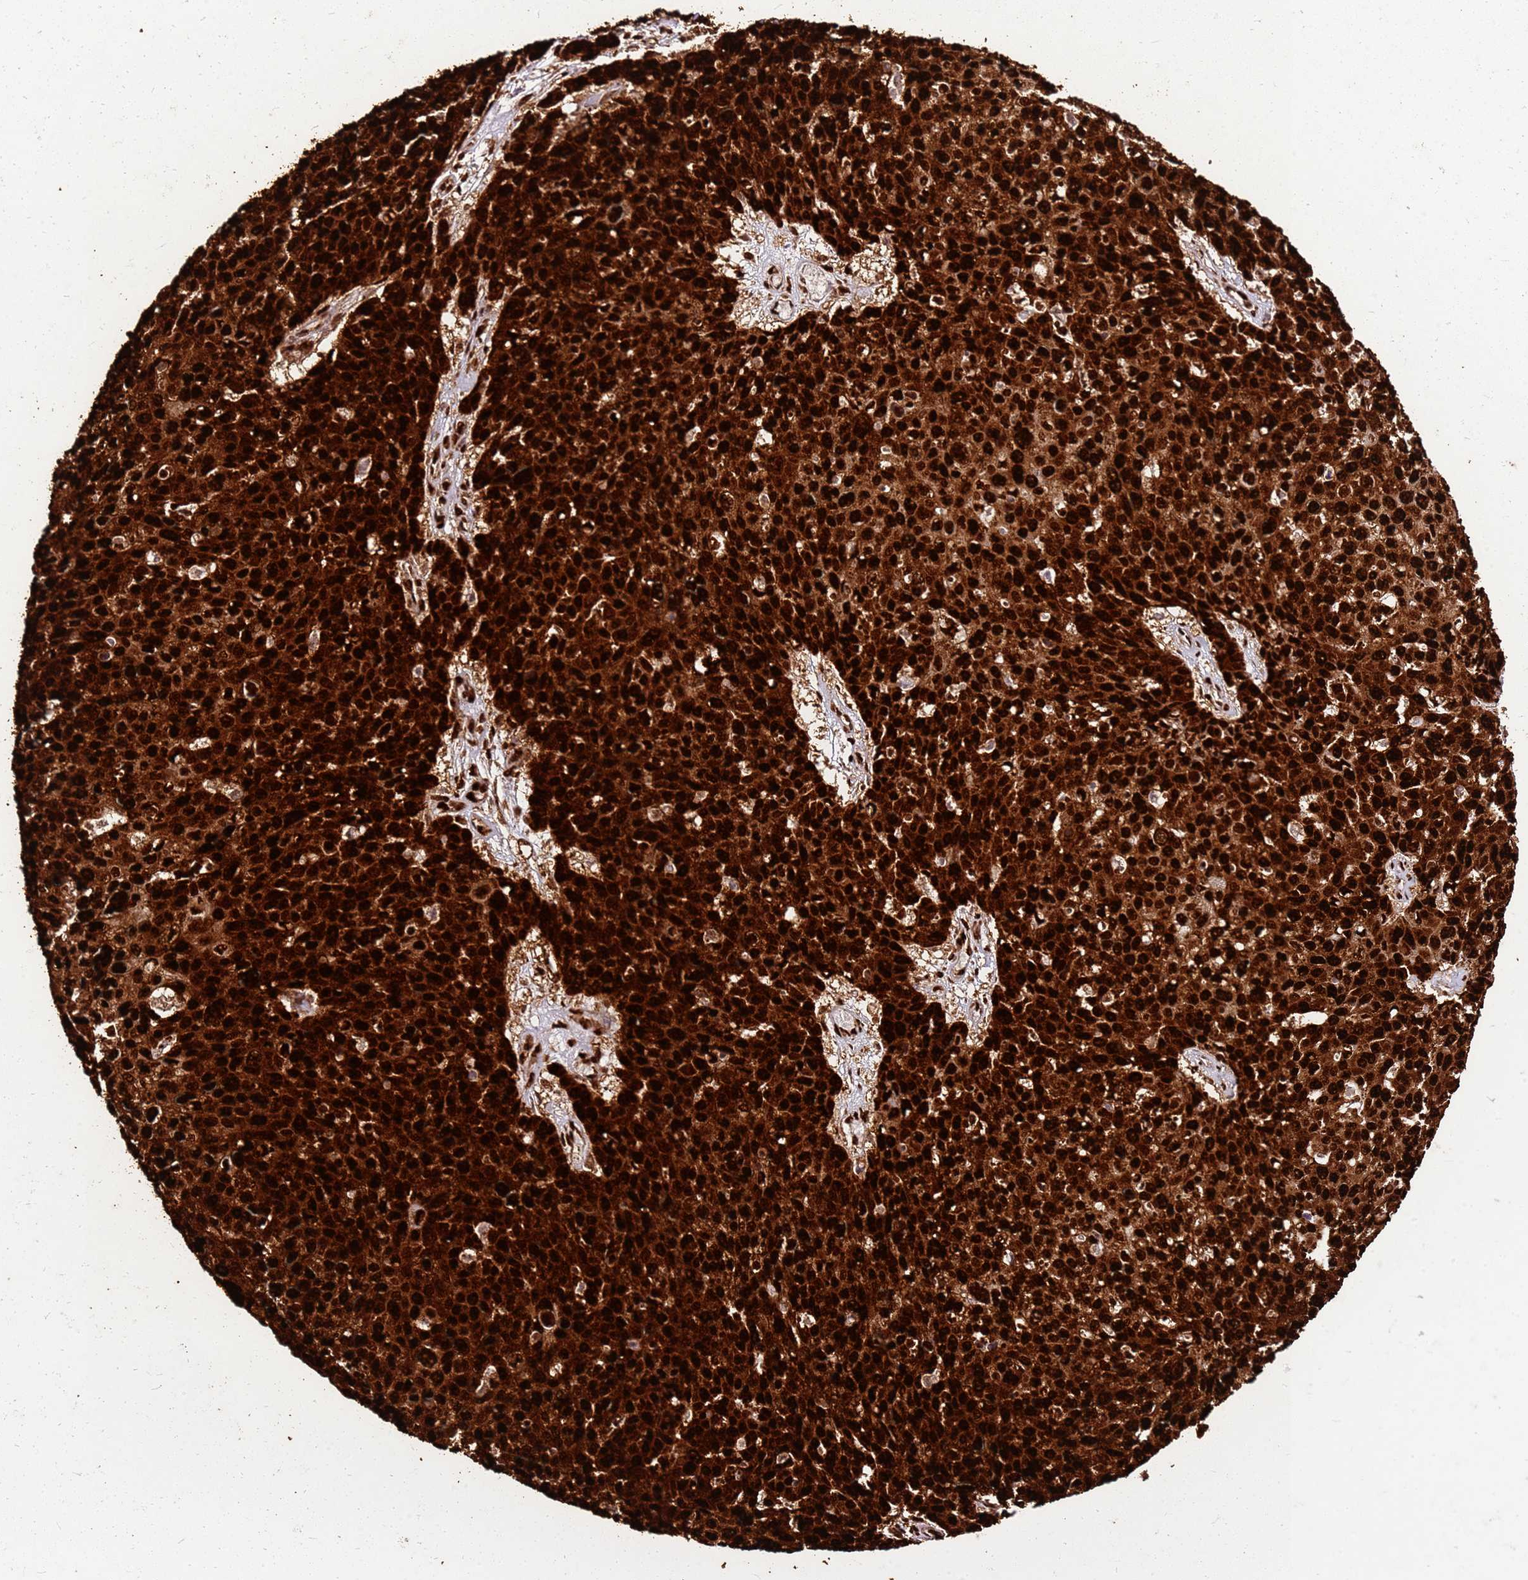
{"staining": {"intensity": "strong", "quantity": ">75%", "location": "nuclear"}, "tissue": "skin cancer", "cell_type": "Tumor cells", "image_type": "cancer", "snomed": [{"axis": "morphology", "description": "Squamous cell carcinoma, NOS"}, {"axis": "topography", "description": "Skin"}], "caption": "Squamous cell carcinoma (skin) was stained to show a protein in brown. There is high levels of strong nuclear positivity in about >75% of tumor cells.", "gene": "HNRNPAB", "patient": {"sex": "male", "age": 71}}